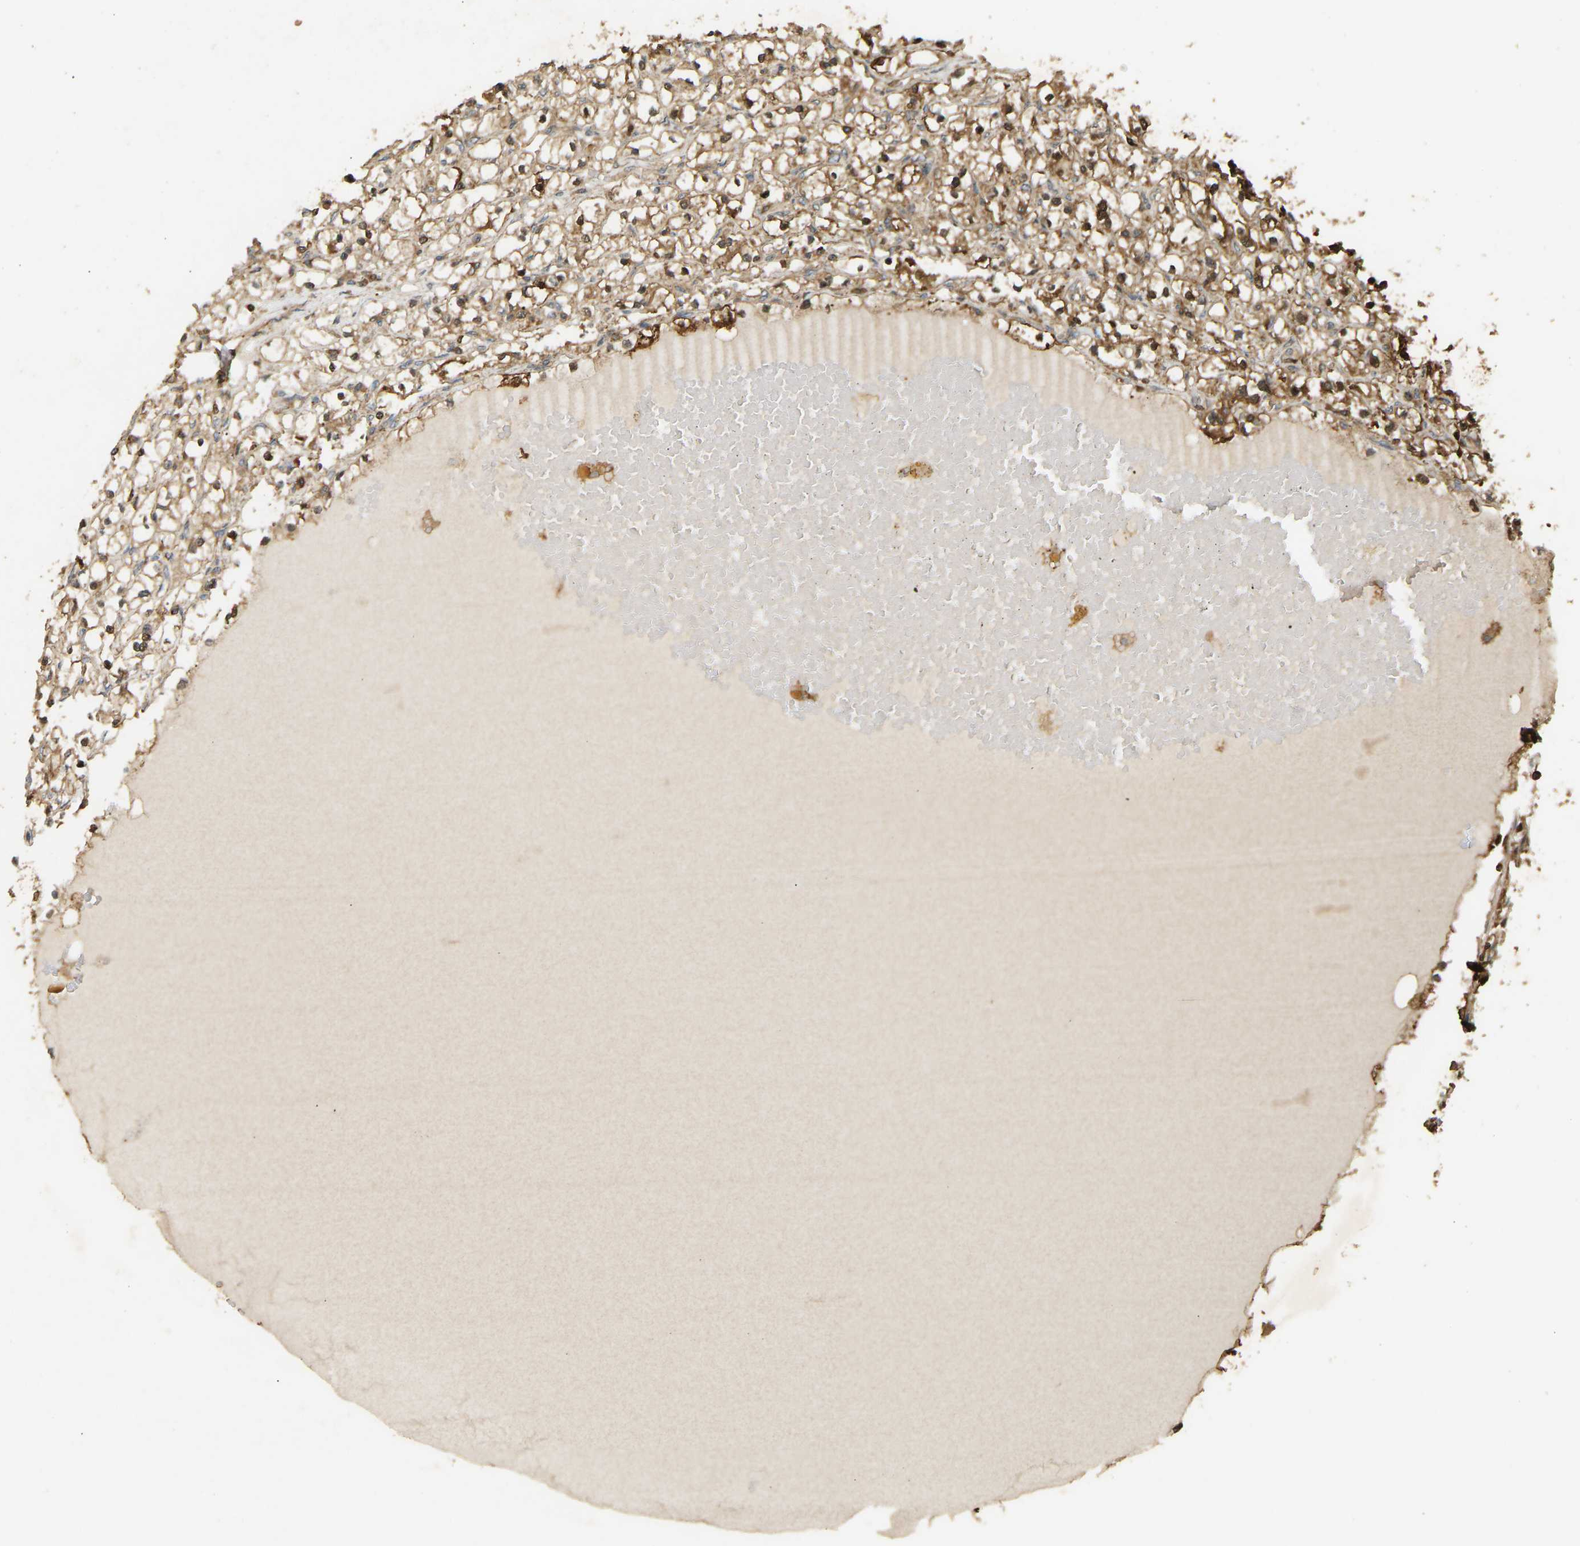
{"staining": {"intensity": "moderate", "quantity": ">75%", "location": "cytoplasmic/membranous,nuclear"}, "tissue": "renal cancer", "cell_type": "Tumor cells", "image_type": "cancer", "snomed": [{"axis": "morphology", "description": "Adenocarcinoma, NOS"}, {"axis": "topography", "description": "Kidney"}], "caption": "Immunohistochemical staining of human renal cancer exhibits medium levels of moderate cytoplasmic/membranous and nuclear protein expression in about >75% of tumor cells.", "gene": "GOPC", "patient": {"sex": "male", "age": 56}}